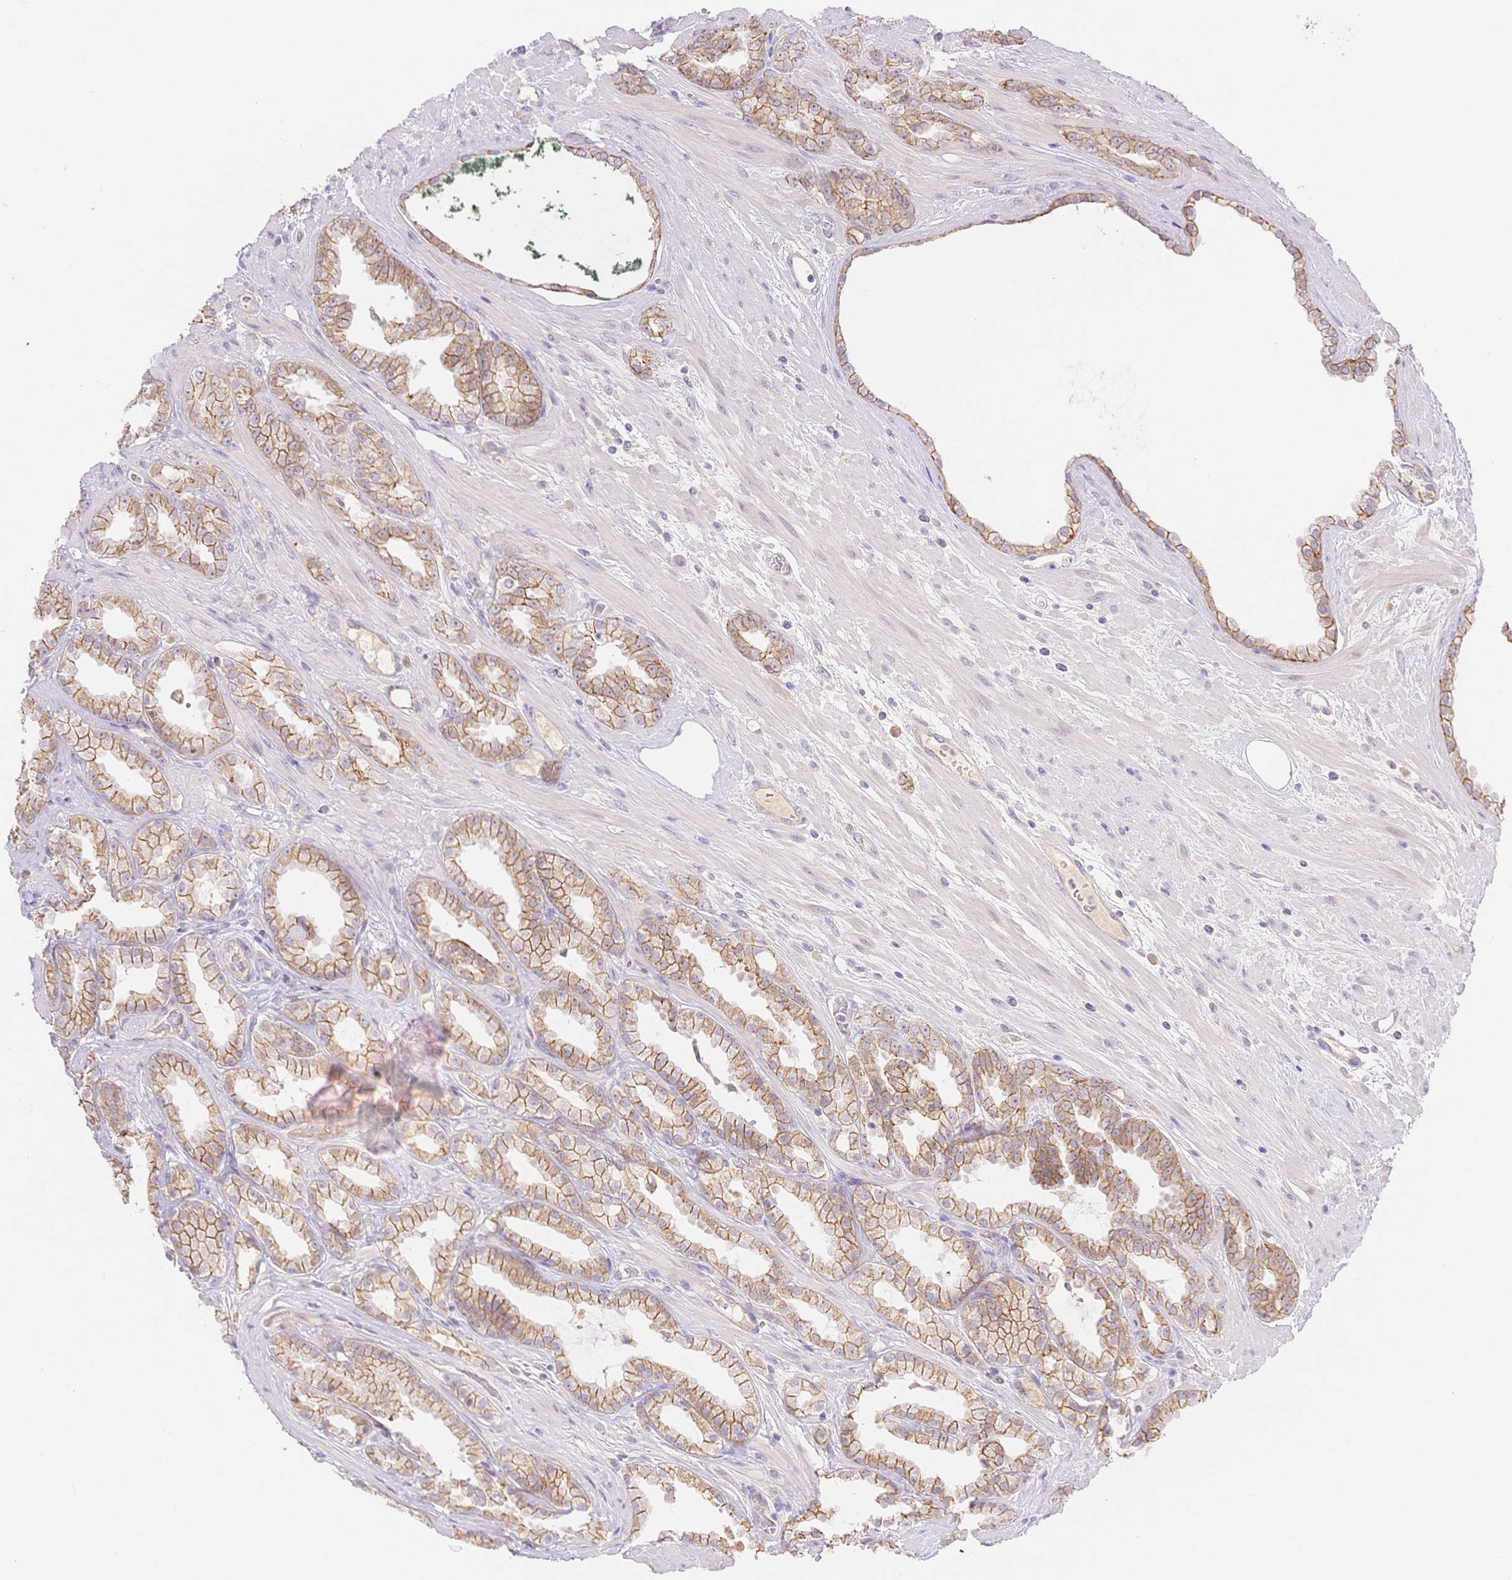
{"staining": {"intensity": "moderate", "quantity": ">75%", "location": "cytoplasmic/membranous"}, "tissue": "prostate cancer", "cell_type": "Tumor cells", "image_type": "cancer", "snomed": [{"axis": "morphology", "description": "Adenocarcinoma, Low grade"}, {"axis": "topography", "description": "Prostate"}], "caption": "Immunohistochemical staining of human prostate low-grade adenocarcinoma shows medium levels of moderate cytoplasmic/membranous protein staining in approximately >75% of tumor cells. Using DAB (3,3'-diaminobenzidine) (brown) and hematoxylin (blue) stains, captured at high magnification using brightfield microscopy.", "gene": "WDR54", "patient": {"sex": "male", "age": 61}}